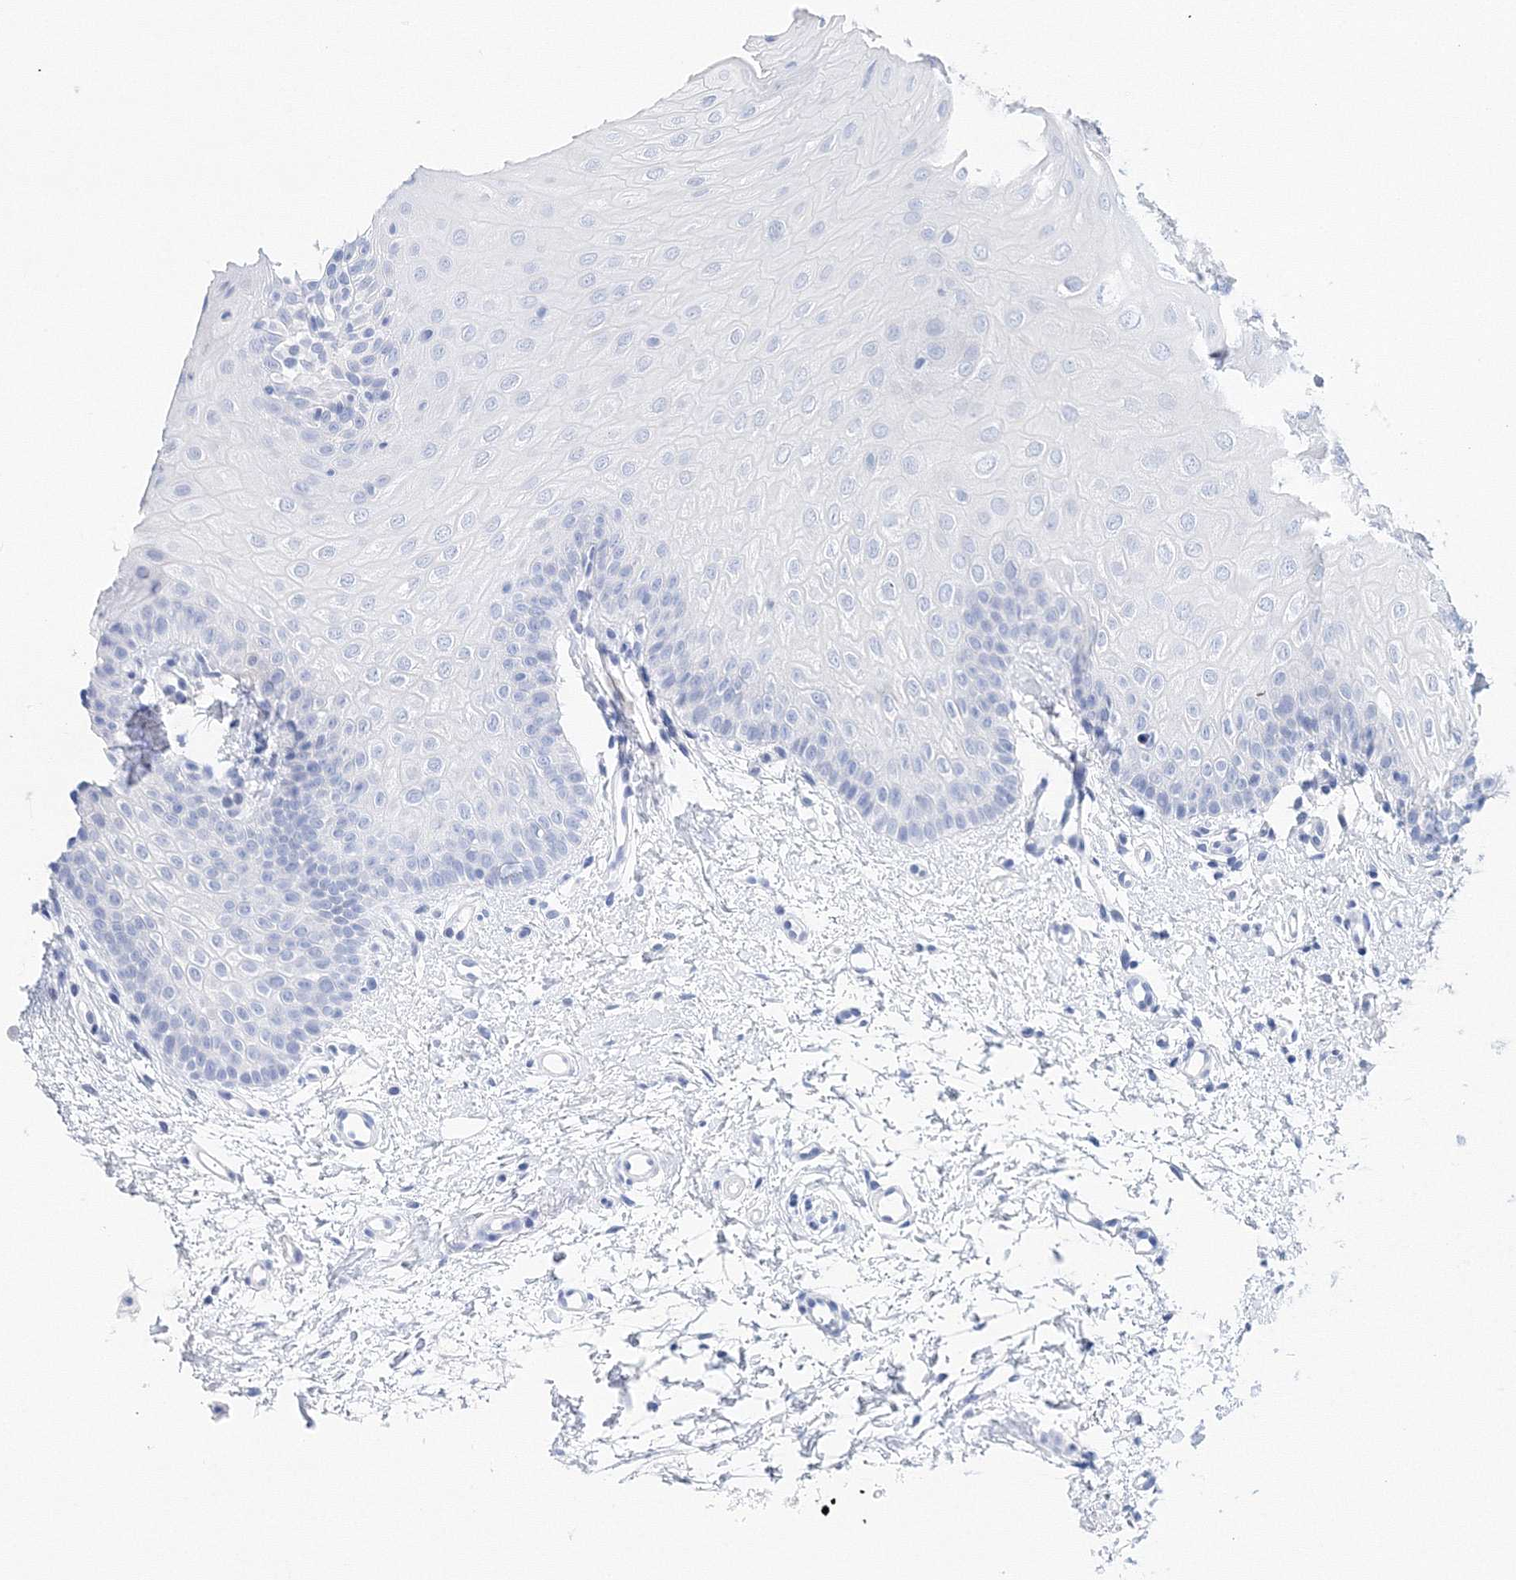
{"staining": {"intensity": "negative", "quantity": "none", "location": "none"}, "tissue": "oral mucosa", "cell_type": "Squamous epithelial cells", "image_type": "normal", "snomed": [{"axis": "morphology", "description": "Normal tissue, NOS"}, {"axis": "topography", "description": "Oral tissue"}], "caption": "A micrograph of oral mucosa stained for a protein displays no brown staining in squamous epithelial cells. Nuclei are stained in blue.", "gene": "LRRIQ4", "patient": {"sex": "female", "age": 68}}